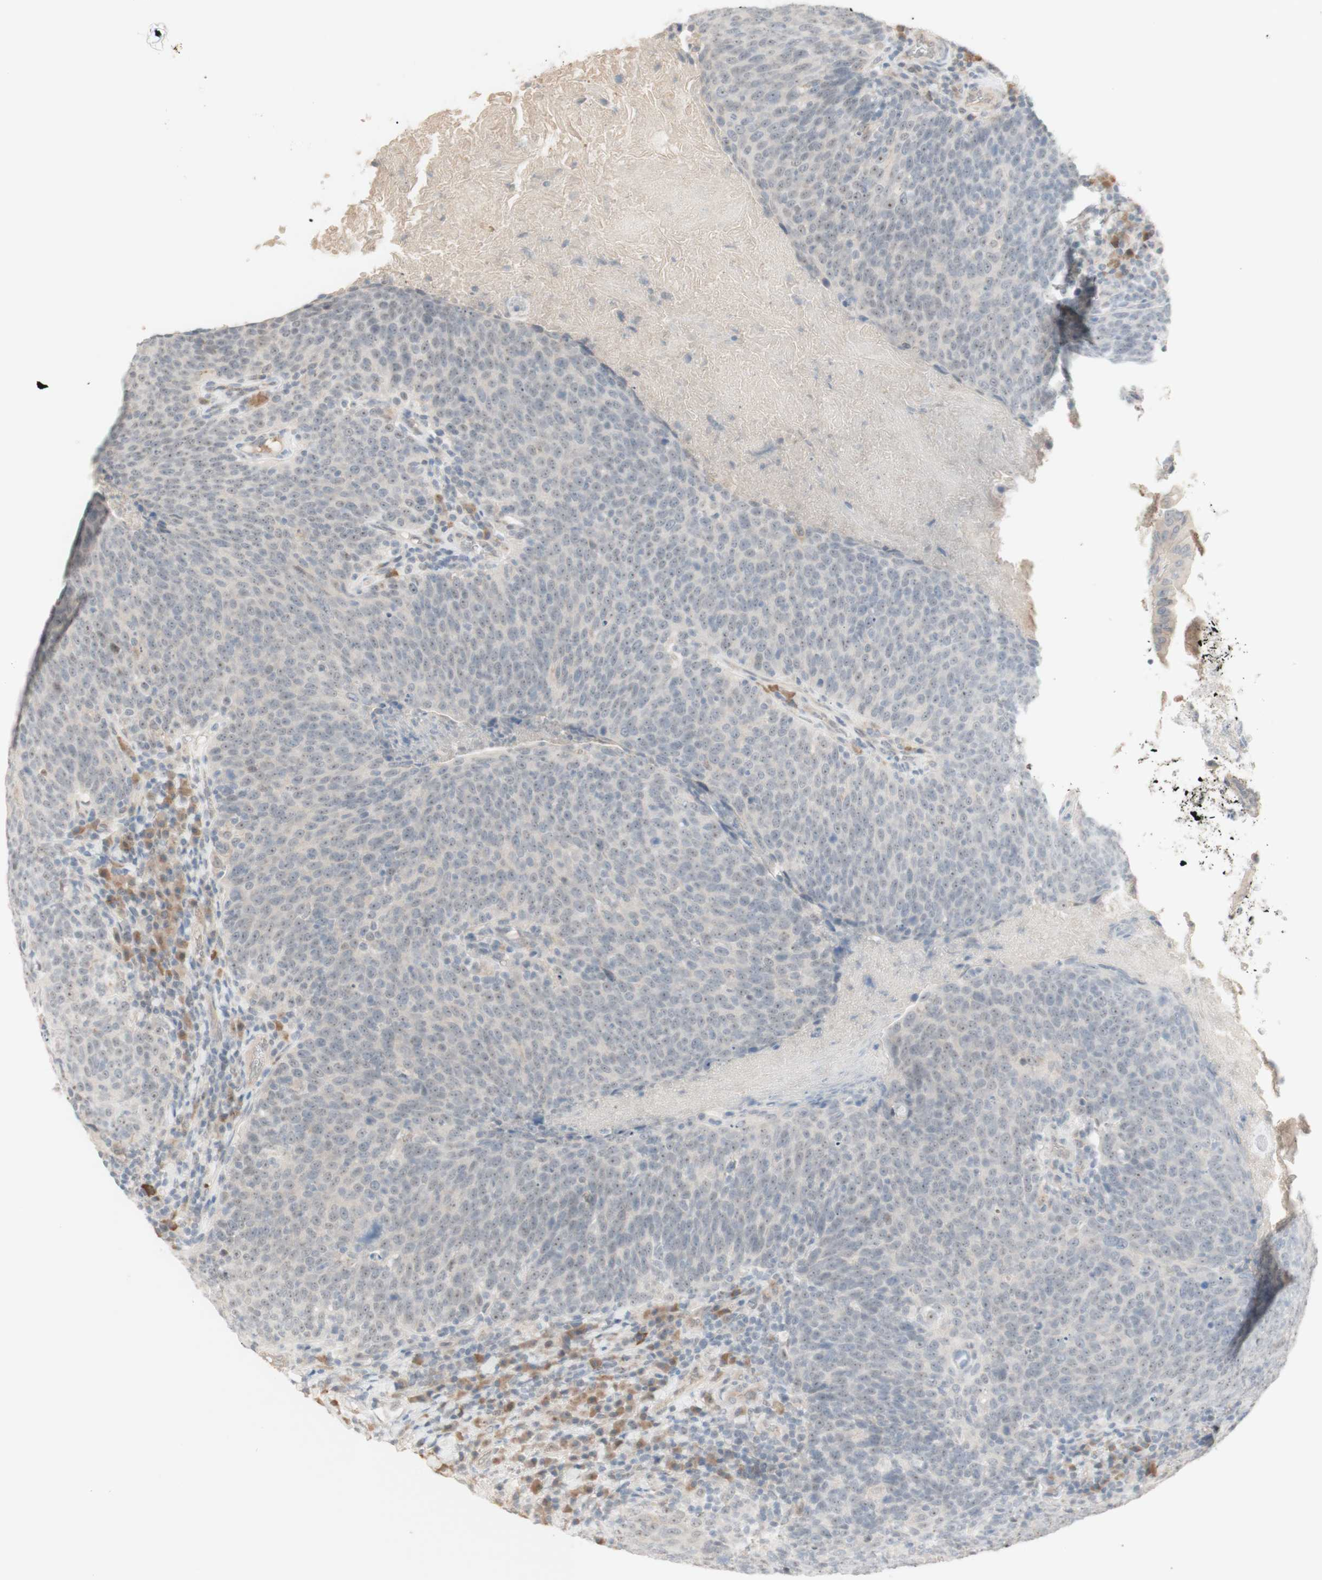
{"staining": {"intensity": "weak", "quantity": ">75%", "location": "nuclear"}, "tissue": "head and neck cancer", "cell_type": "Tumor cells", "image_type": "cancer", "snomed": [{"axis": "morphology", "description": "Squamous cell carcinoma, NOS"}, {"axis": "morphology", "description": "Squamous cell carcinoma, metastatic, NOS"}, {"axis": "topography", "description": "Lymph node"}, {"axis": "topography", "description": "Head-Neck"}], "caption": "IHC image of human metastatic squamous cell carcinoma (head and neck) stained for a protein (brown), which demonstrates low levels of weak nuclear positivity in approximately >75% of tumor cells.", "gene": "PLCD4", "patient": {"sex": "male", "age": 62}}